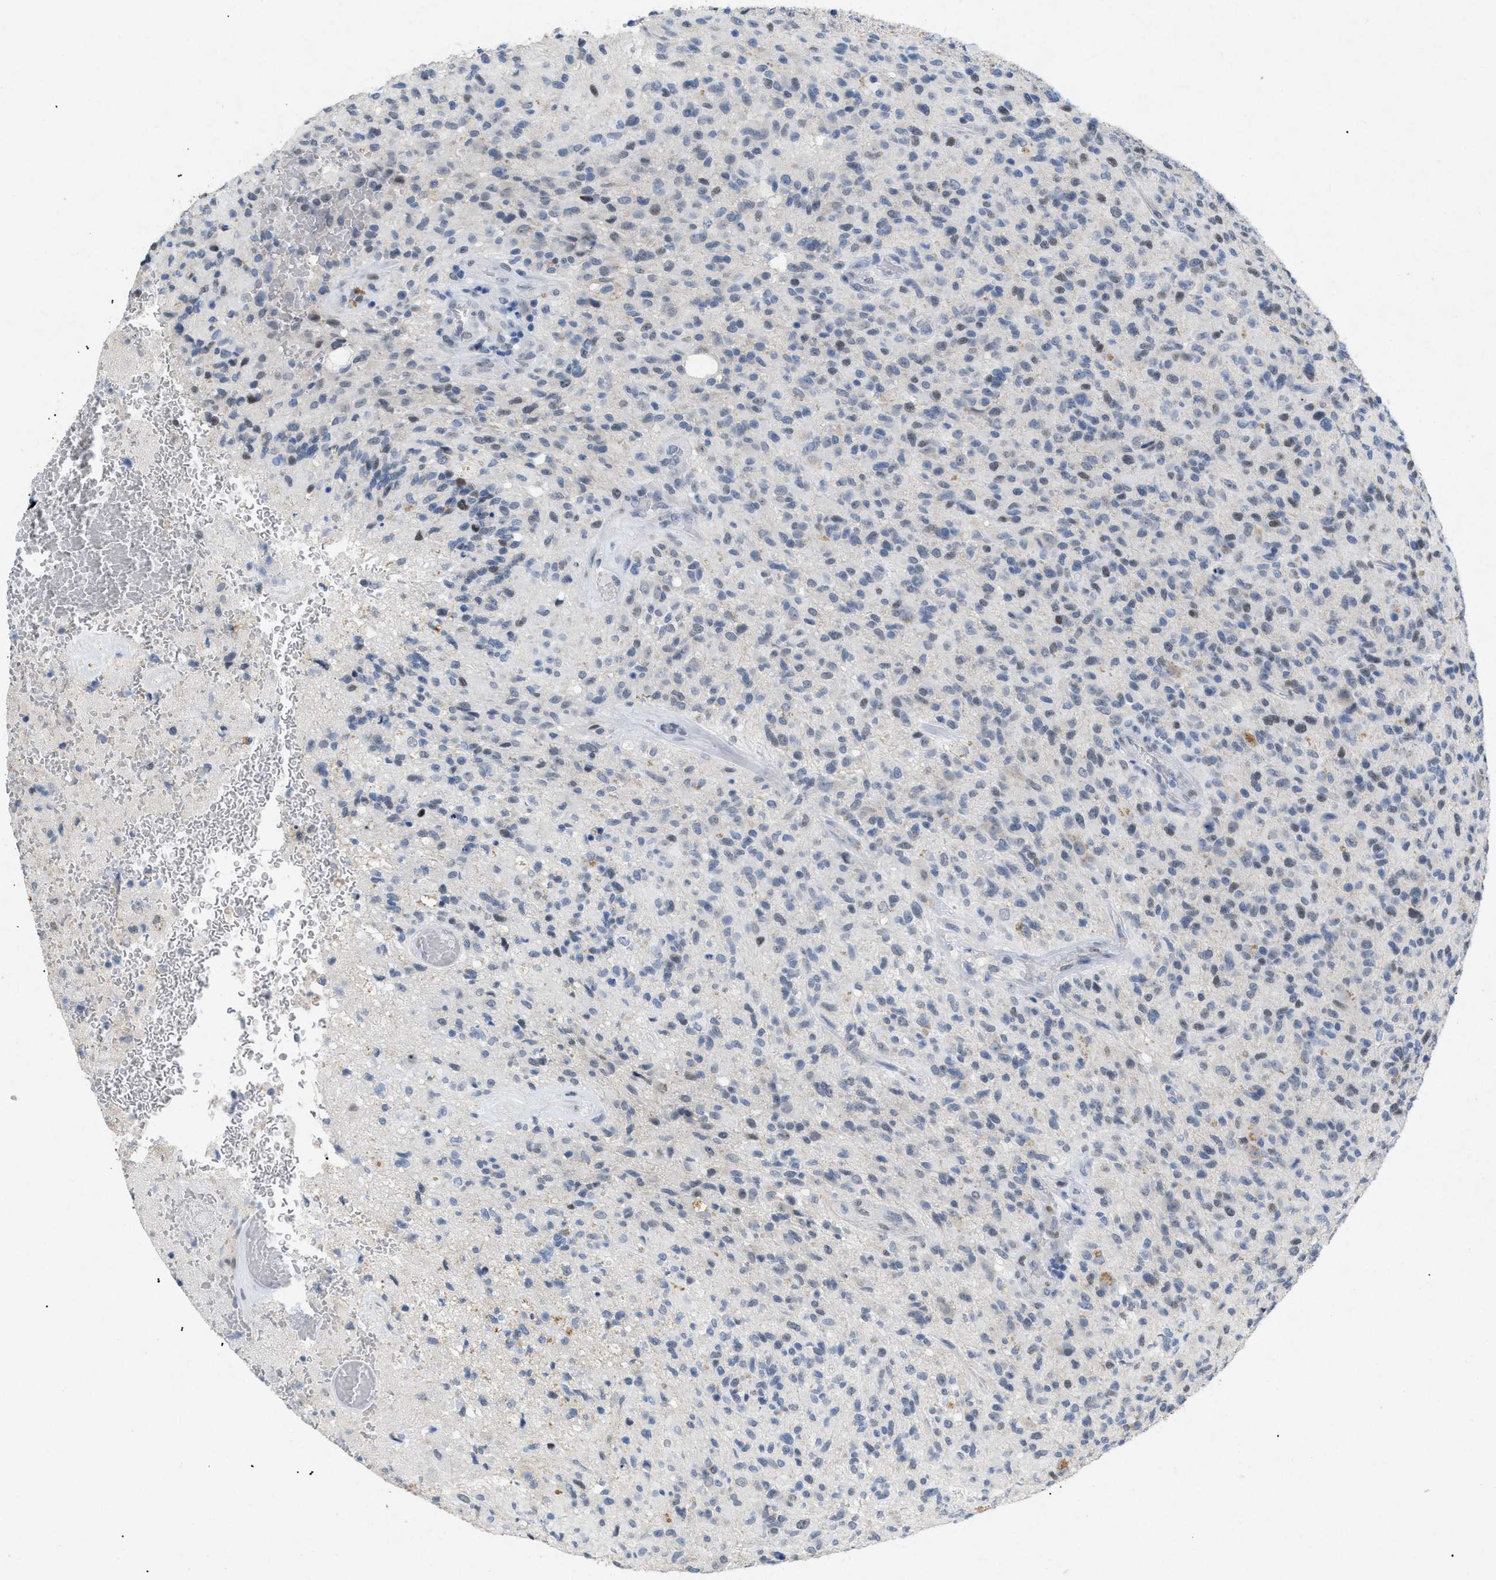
{"staining": {"intensity": "weak", "quantity": "<25%", "location": "nuclear"}, "tissue": "glioma", "cell_type": "Tumor cells", "image_type": "cancer", "snomed": [{"axis": "morphology", "description": "Glioma, malignant, High grade"}, {"axis": "topography", "description": "Brain"}], "caption": "This is a photomicrograph of IHC staining of glioma, which shows no staining in tumor cells.", "gene": "TASOR", "patient": {"sex": "male", "age": 71}}